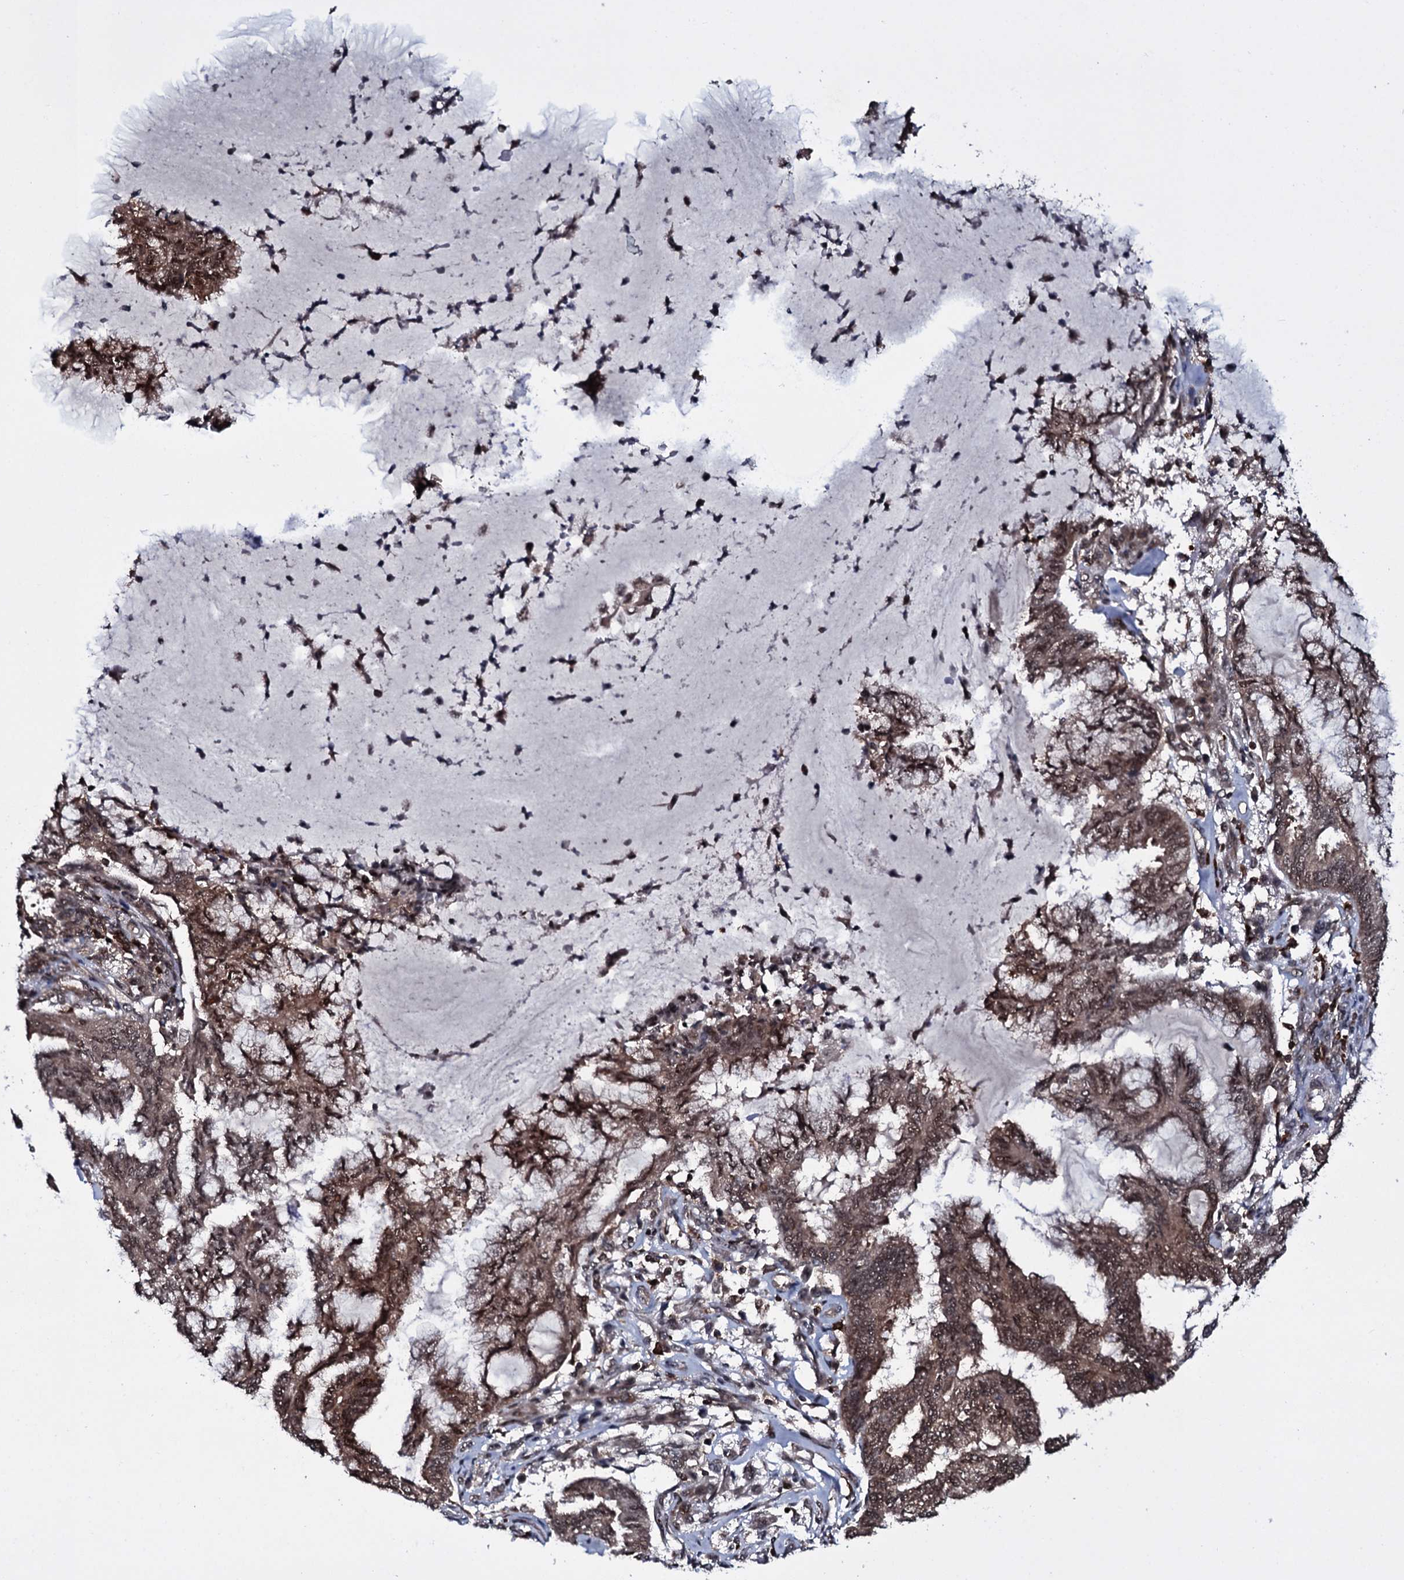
{"staining": {"intensity": "moderate", "quantity": ">75%", "location": "cytoplasmic/membranous,nuclear"}, "tissue": "endometrial cancer", "cell_type": "Tumor cells", "image_type": "cancer", "snomed": [{"axis": "morphology", "description": "Adenocarcinoma, NOS"}, {"axis": "topography", "description": "Endometrium"}], "caption": "A micrograph of endometrial cancer (adenocarcinoma) stained for a protein reveals moderate cytoplasmic/membranous and nuclear brown staining in tumor cells. Immunohistochemistry stains the protein in brown and the nuclei are stained blue.", "gene": "HDDC3", "patient": {"sex": "female", "age": 86}}